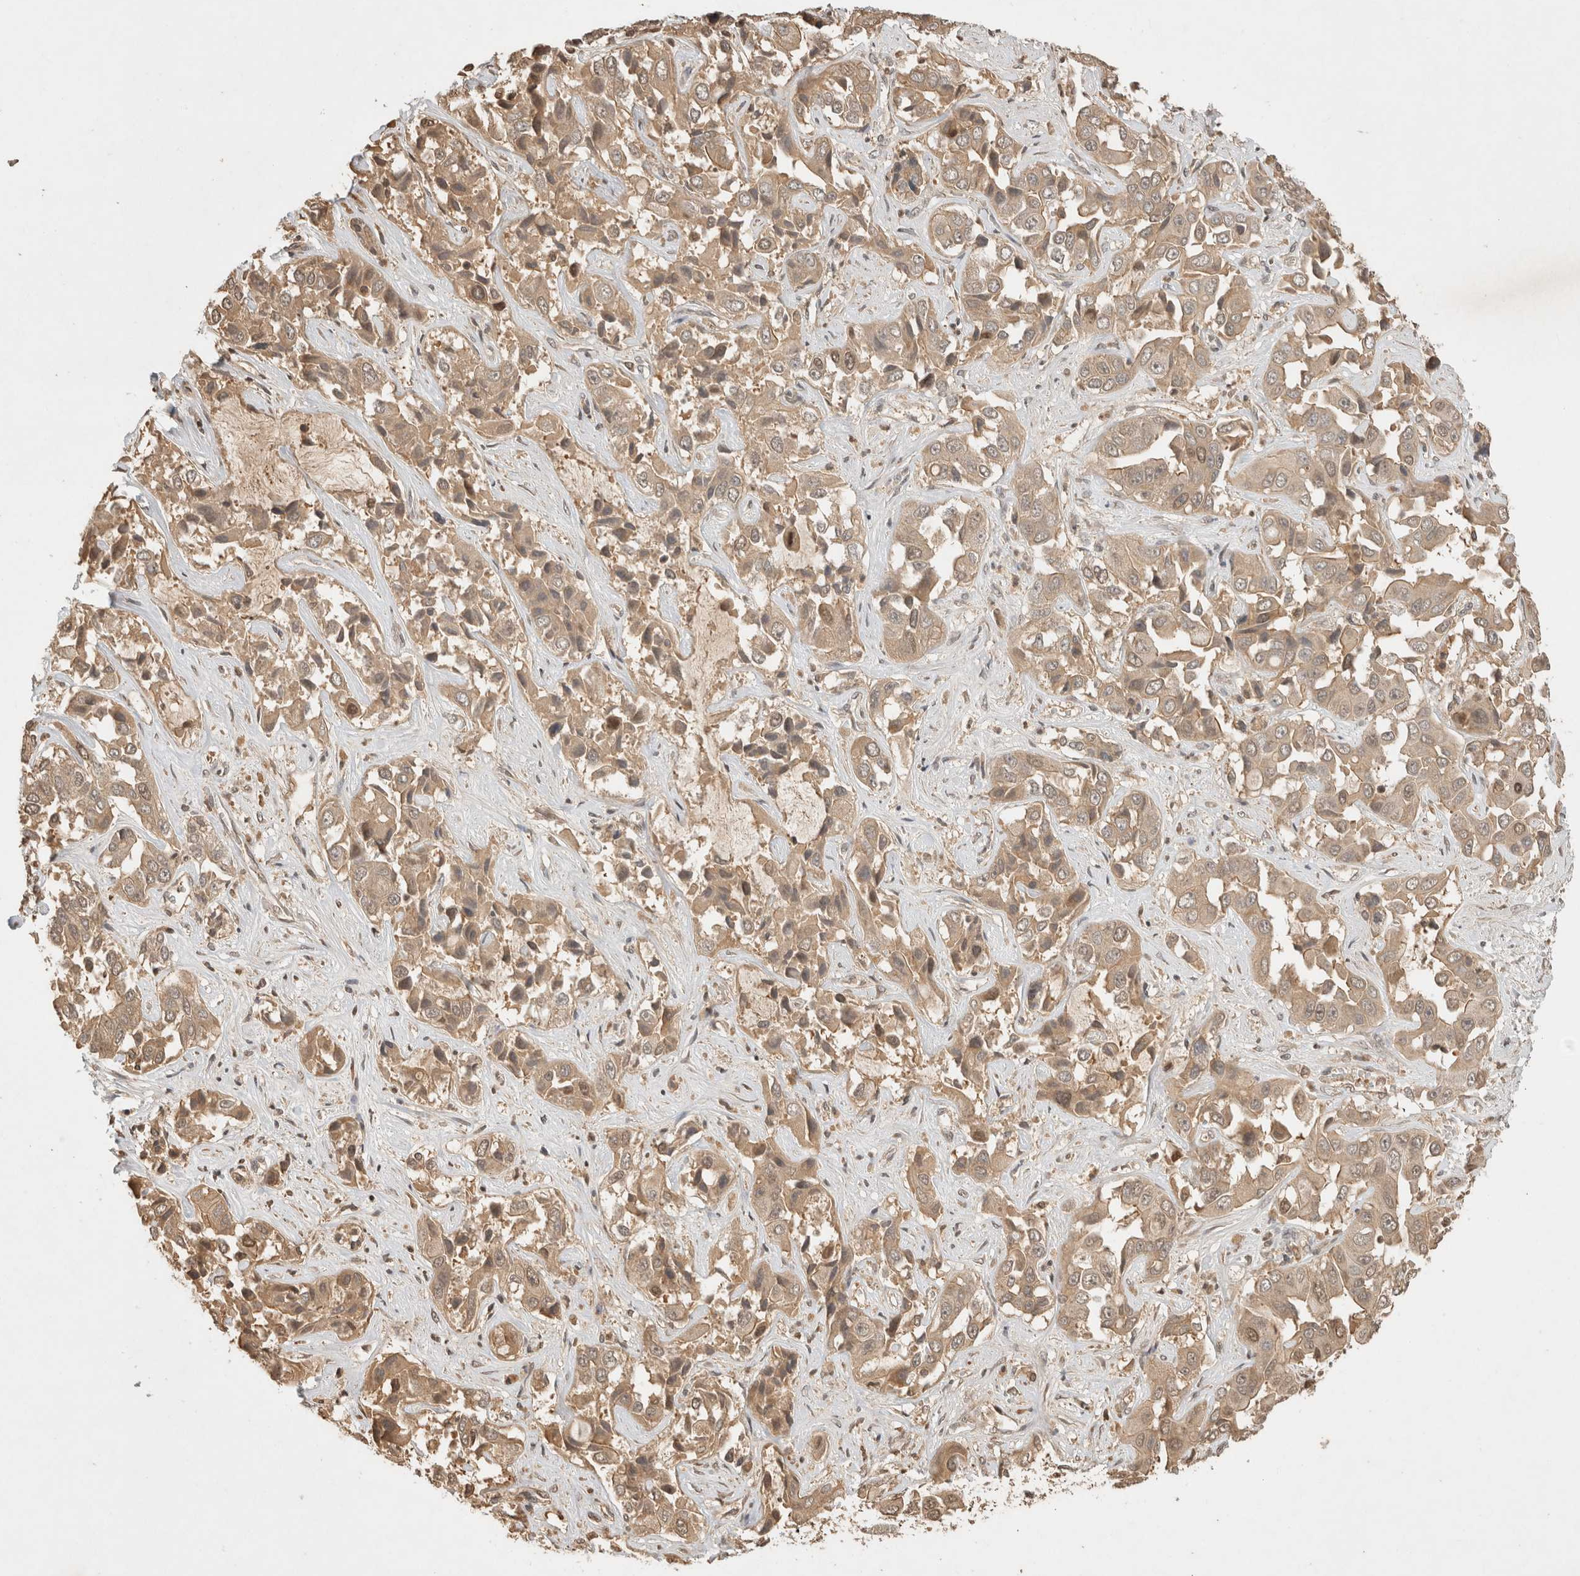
{"staining": {"intensity": "weak", "quantity": ">75%", "location": "cytoplasmic/membranous"}, "tissue": "liver cancer", "cell_type": "Tumor cells", "image_type": "cancer", "snomed": [{"axis": "morphology", "description": "Cholangiocarcinoma"}, {"axis": "topography", "description": "Liver"}], "caption": "A brown stain labels weak cytoplasmic/membranous staining of a protein in liver cholangiocarcinoma tumor cells. (DAB (3,3'-diaminobenzidine) = brown stain, brightfield microscopy at high magnification).", "gene": "PRMT3", "patient": {"sex": "female", "age": 52}}